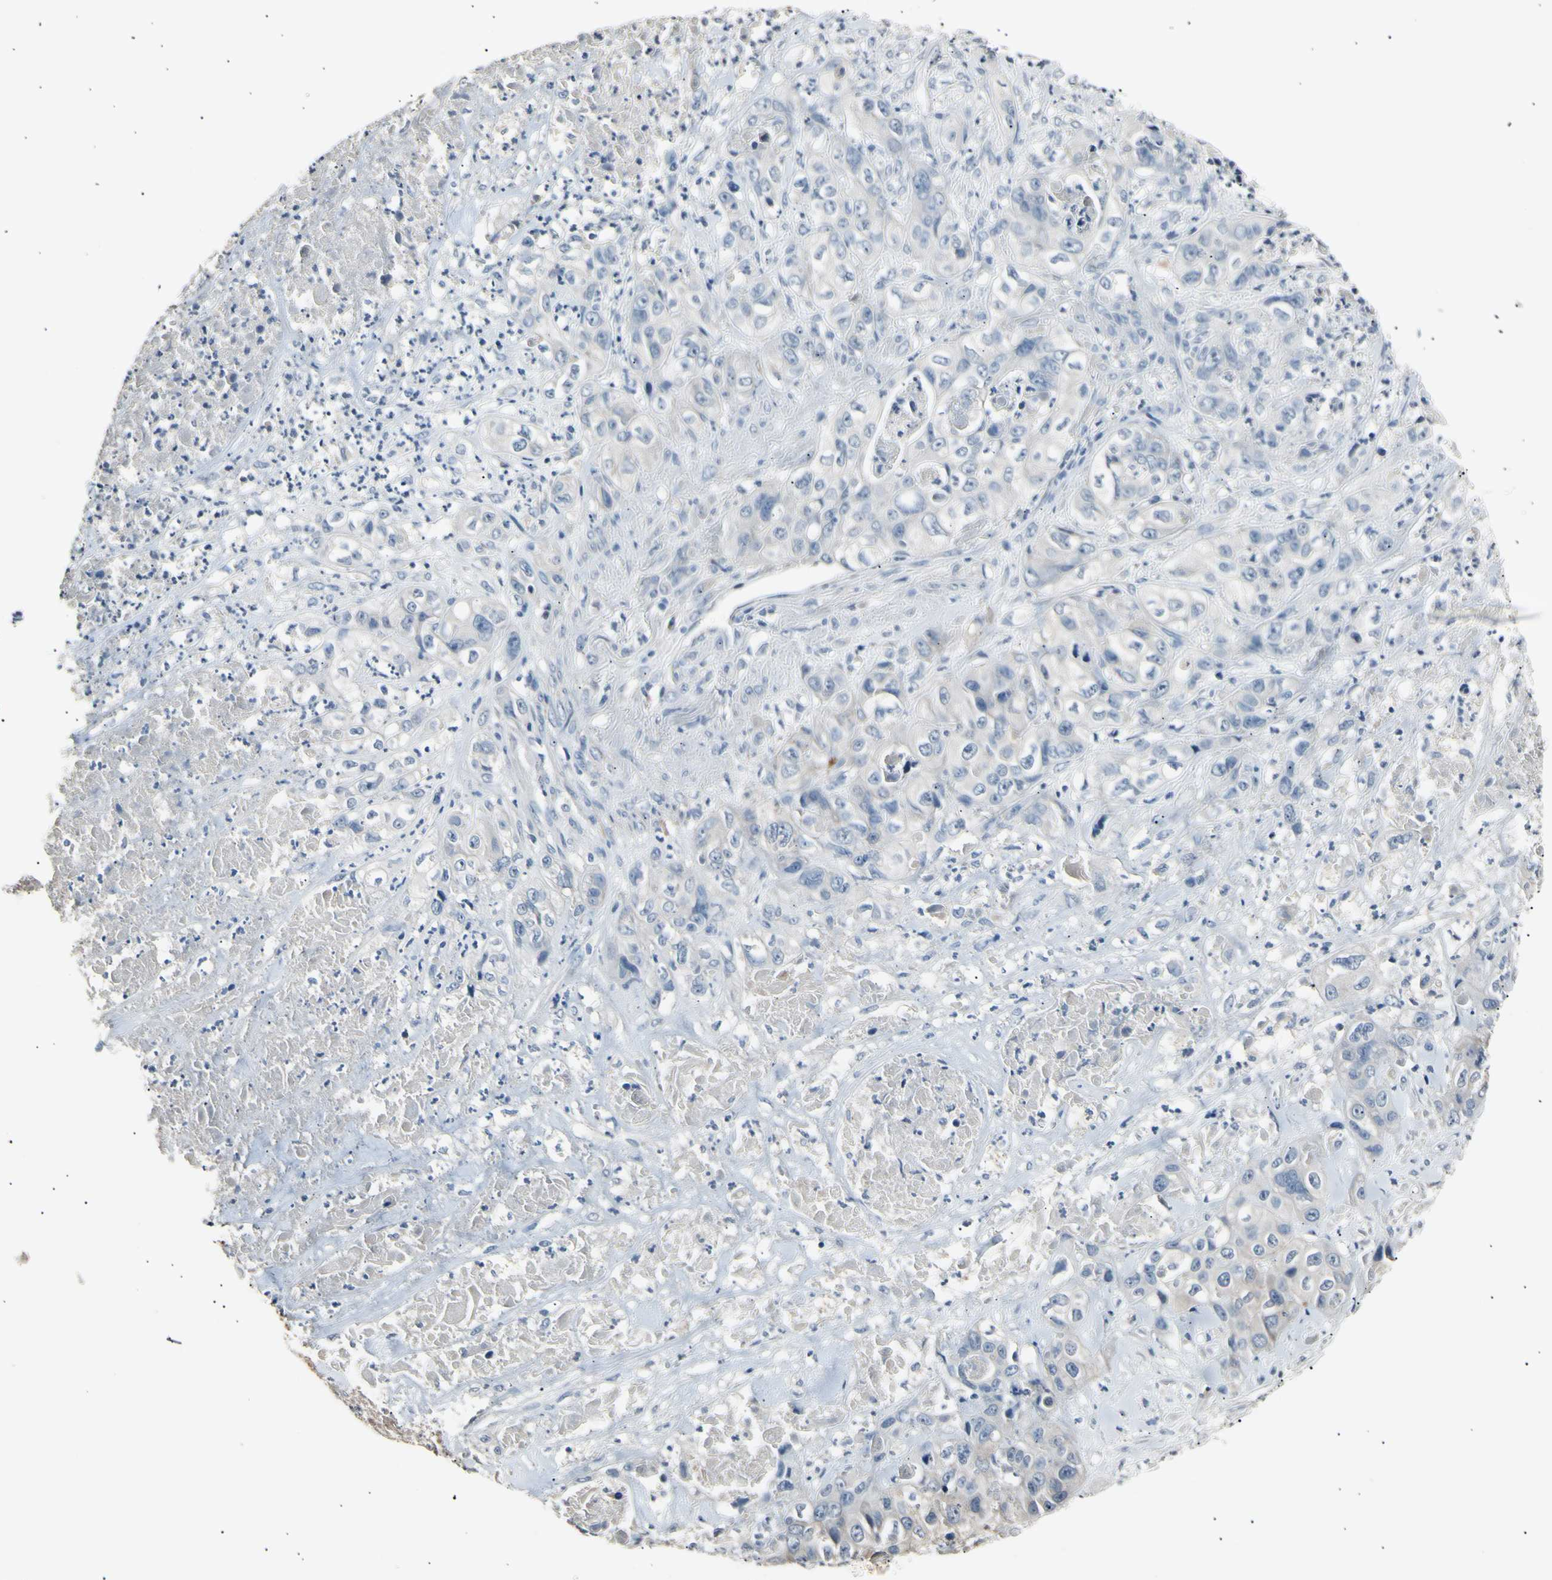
{"staining": {"intensity": "negative", "quantity": "none", "location": "none"}, "tissue": "liver cancer", "cell_type": "Tumor cells", "image_type": "cancer", "snomed": [{"axis": "morphology", "description": "Cholangiocarcinoma"}, {"axis": "topography", "description": "Liver"}], "caption": "Immunohistochemistry micrograph of liver cancer stained for a protein (brown), which reveals no staining in tumor cells.", "gene": "LDLR", "patient": {"sex": "female", "age": 61}}